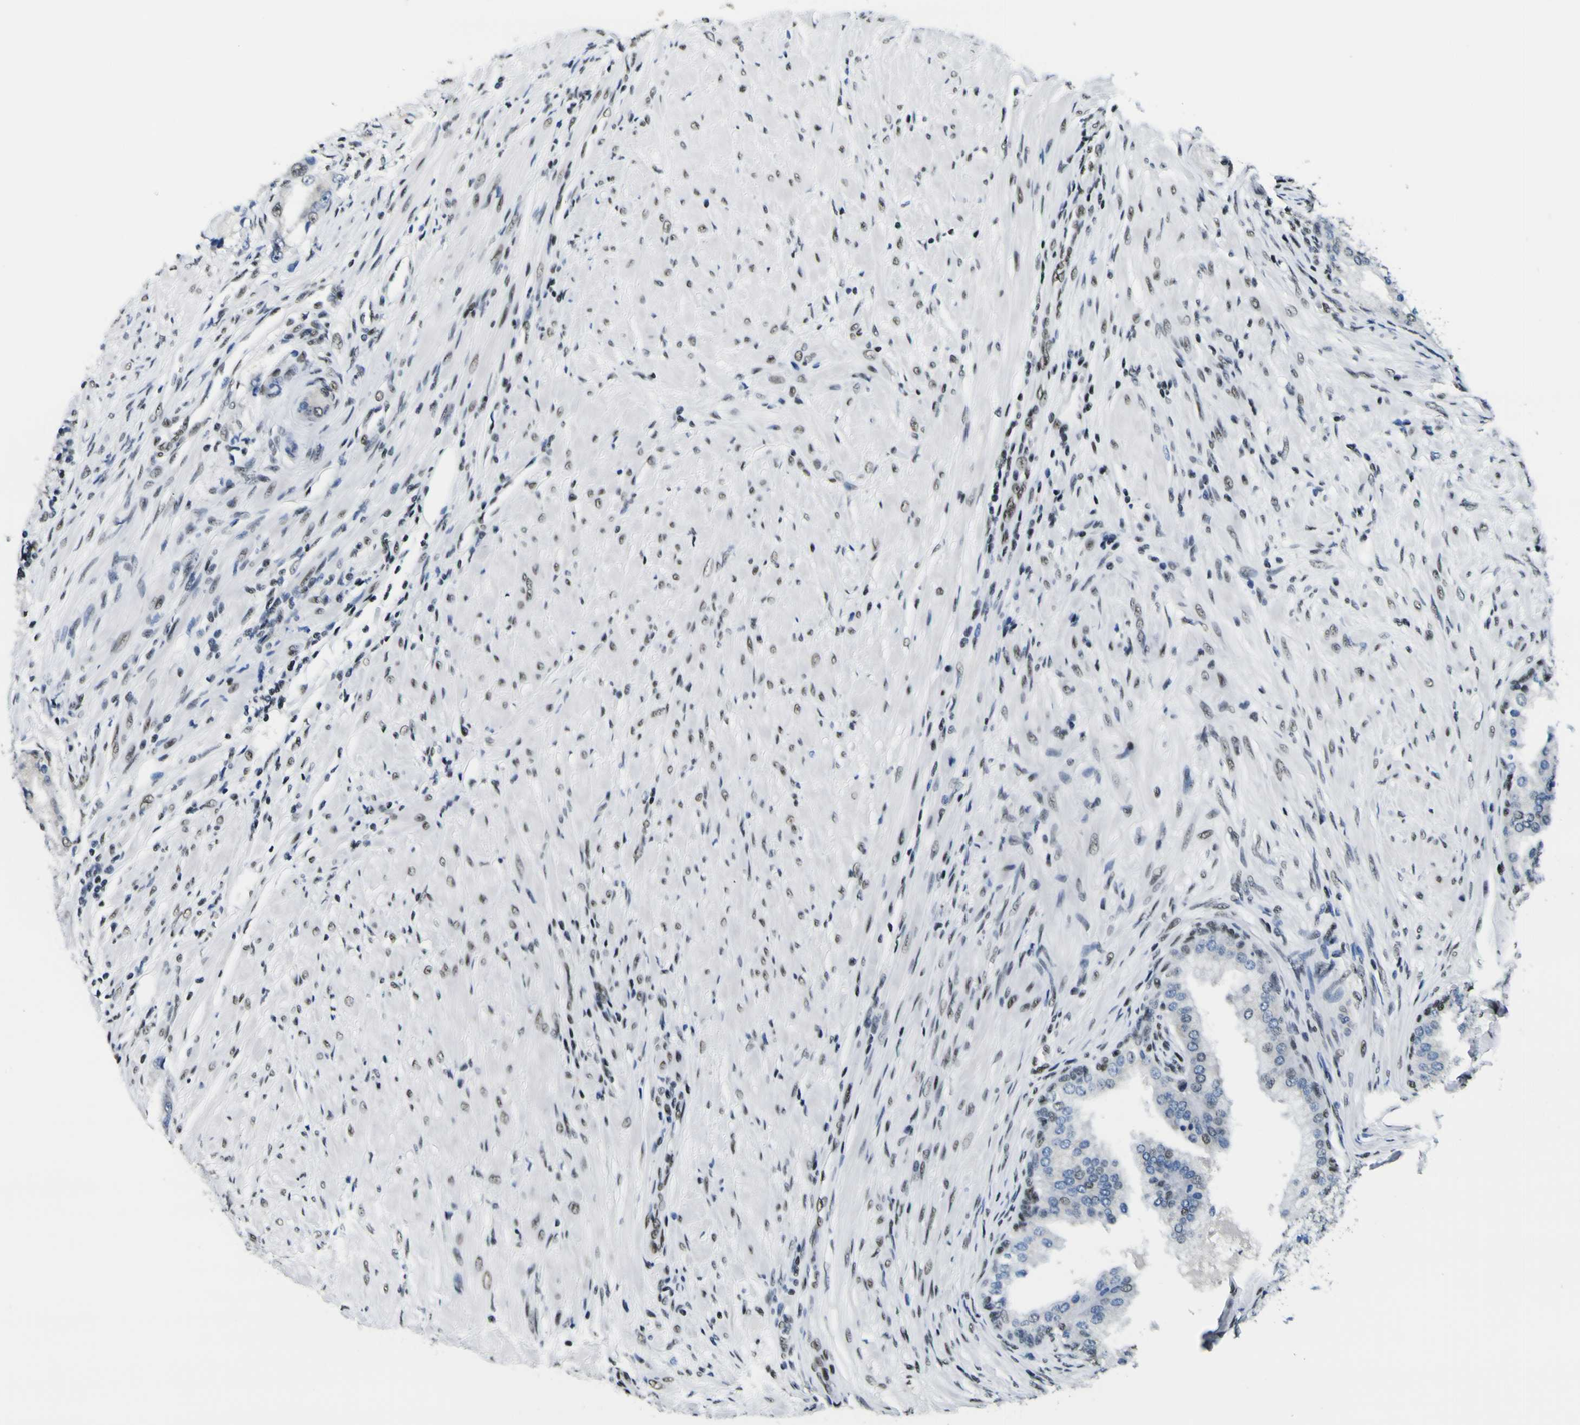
{"staining": {"intensity": "weak", "quantity": "<25%", "location": "nuclear"}, "tissue": "prostate cancer", "cell_type": "Tumor cells", "image_type": "cancer", "snomed": [{"axis": "morphology", "description": "Adenocarcinoma, High grade"}, {"axis": "topography", "description": "Prostate"}], "caption": "Tumor cells are negative for protein expression in human prostate cancer (high-grade adenocarcinoma).", "gene": "SP1", "patient": {"sex": "male", "age": 59}}